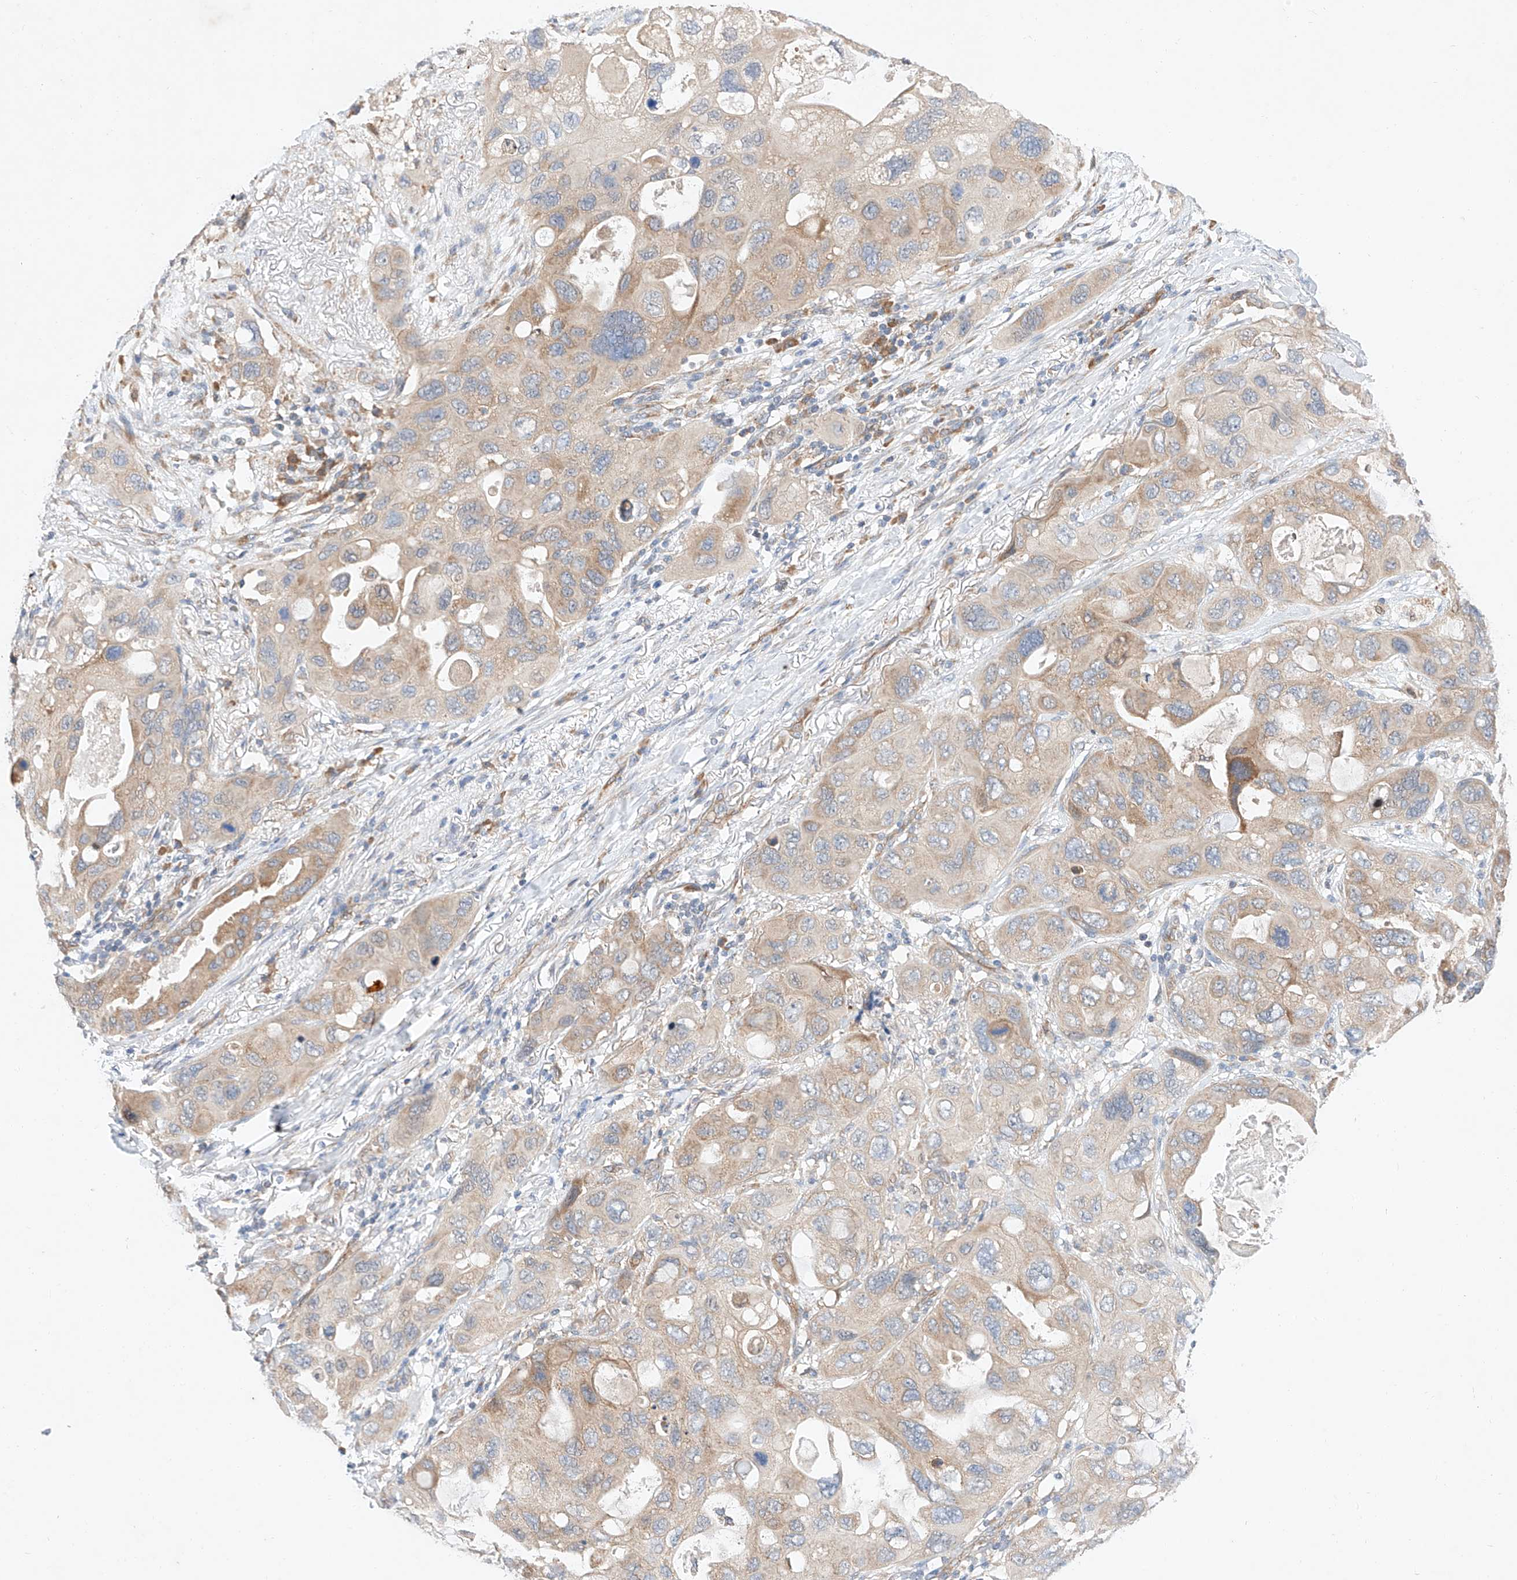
{"staining": {"intensity": "moderate", "quantity": "<25%", "location": "cytoplasmic/membranous"}, "tissue": "lung cancer", "cell_type": "Tumor cells", "image_type": "cancer", "snomed": [{"axis": "morphology", "description": "Squamous cell carcinoma, NOS"}, {"axis": "topography", "description": "Lung"}], "caption": "This is an image of immunohistochemistry (IHC) staining of lung cancer, which shows moderate positivity in the cytoplasmic/membranous of tumor cells.", "gene": "C6orf118", "patient": {"sex": "female", "age": 73}}